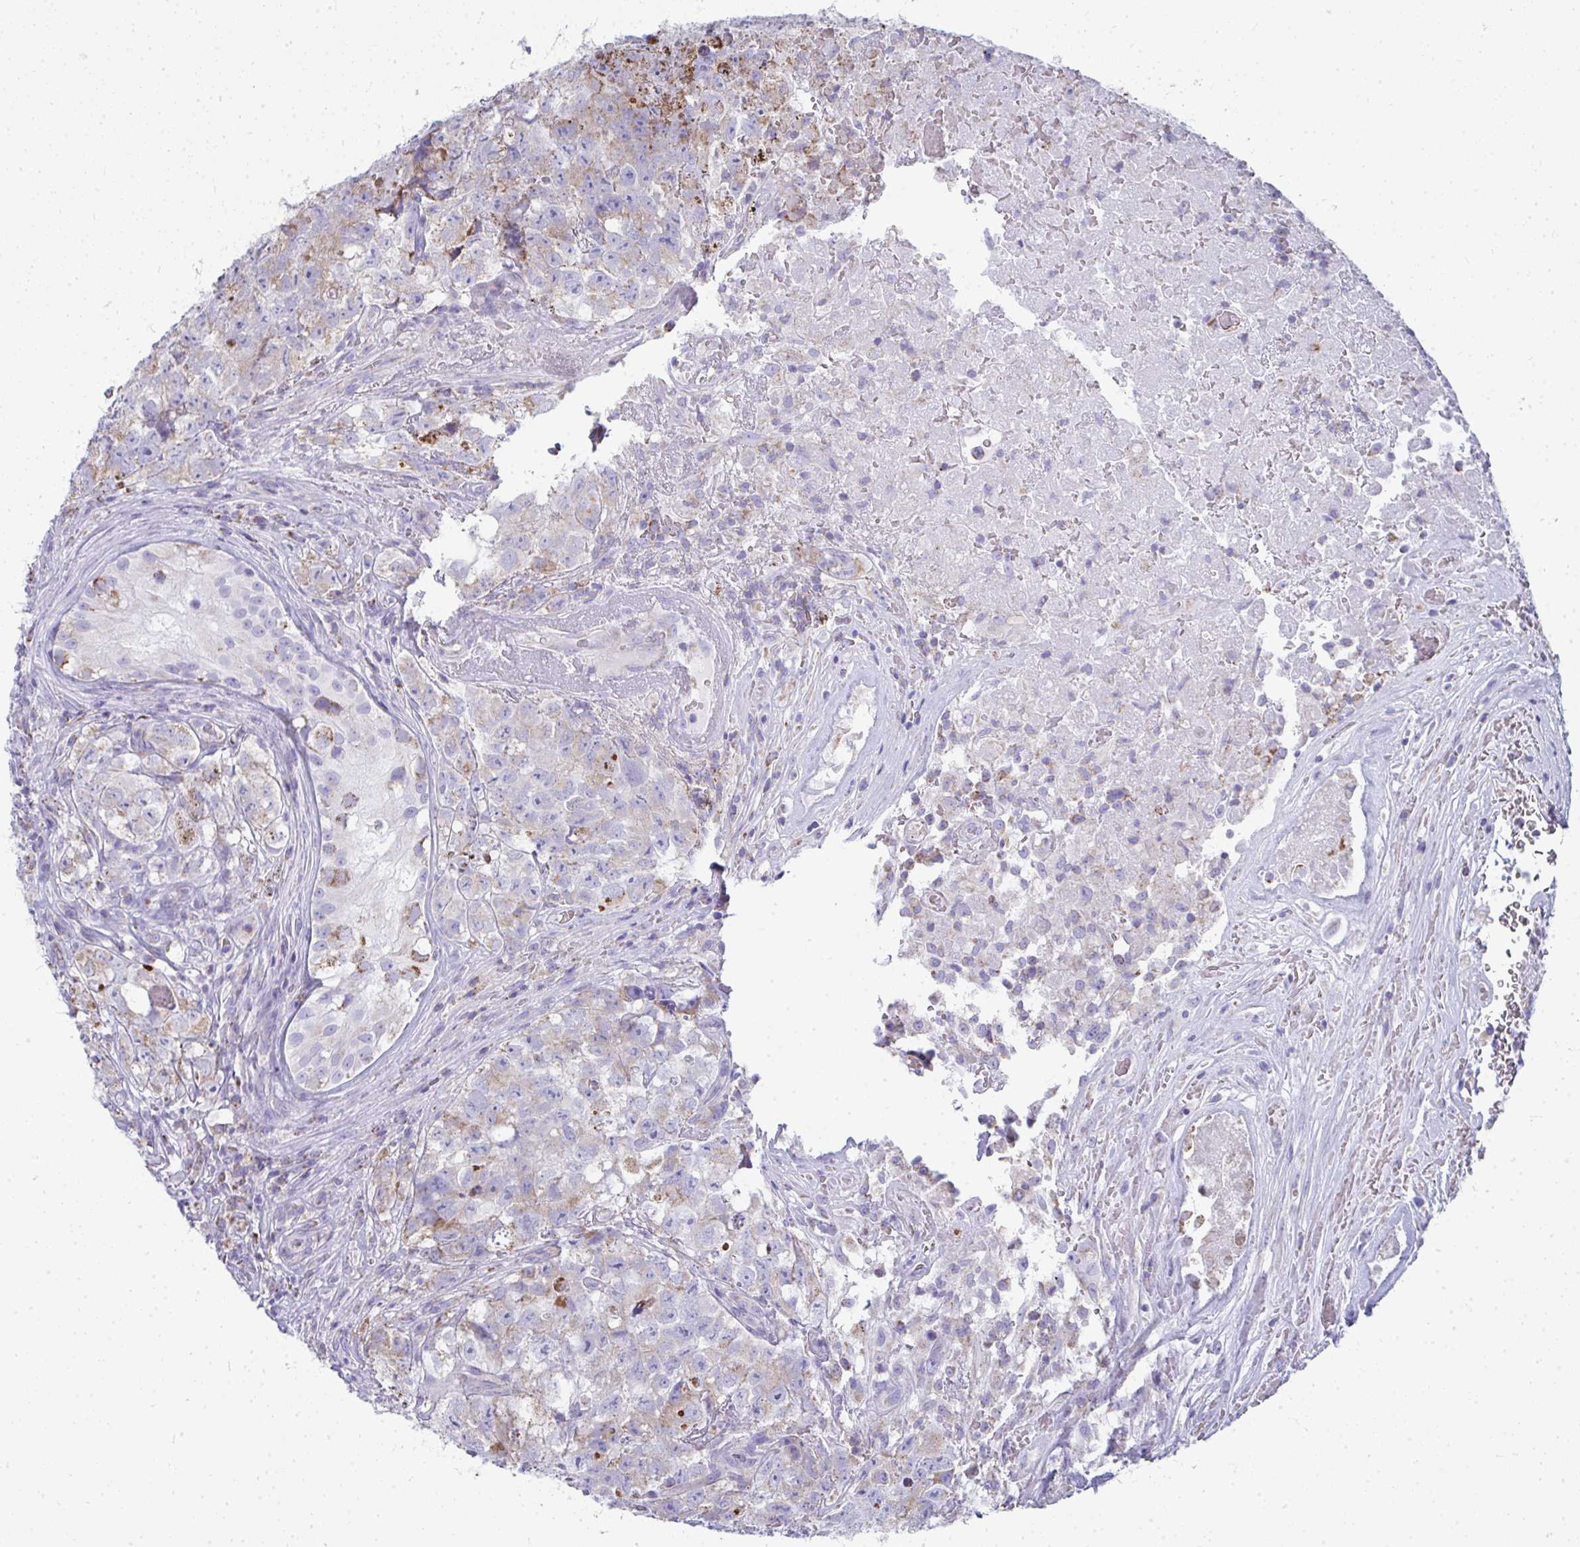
{"staining": {"intensity": "weak", "quantity": "25%-75%", "location": "cytoplasmic/membranous"}, "tissue": "testis cancer", "cell_type": "Tumor cells", "image_type": "cancer", "snomed": [{"axis": "morphology", "description": "Carcinoma, Embryonal, NOS"}, {"axis": "topography", "description": "Testis"}], "caption": "IHC photomicrograph of neoplastic tissue: human testis cancer (embryonal carcinoma) stained using immunohistochemistry exhibits low levels of weak protein expression localized specifically in the cytoplasmic/membranous of tumor cells, appearing as a cytoplasmic/membranous brown color.", "gene": "SLC6A1", "patient": {"sex": "male", "age": 18}}